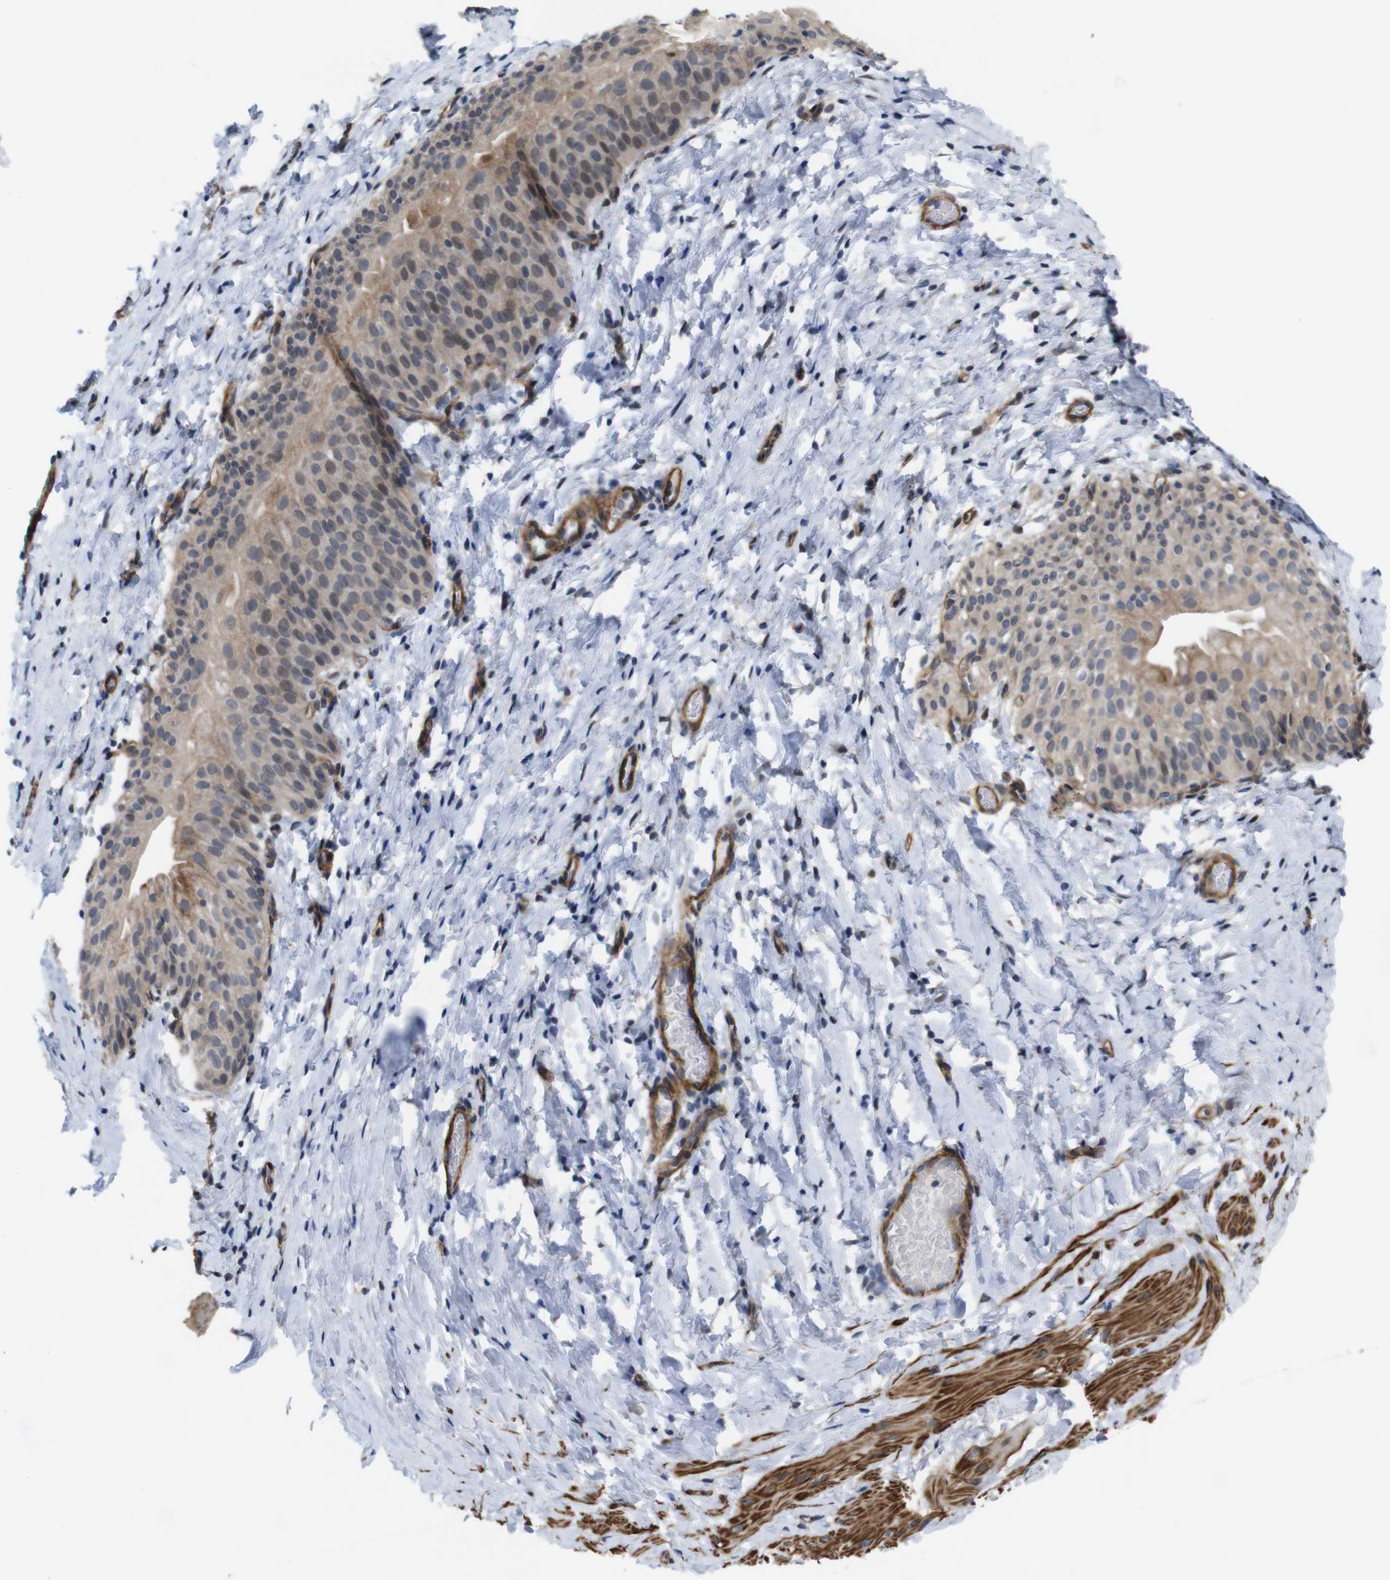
{"staining": {"intensity": "strong", "quantity": ">75%", "location": "cytoplasmic/membranous"}, "tissue": "smooth muscle", "cell_type": "Smooth muscle cells", "image_type": "normal", "snomed": [{"axis": "morphology", "description": "Normal tissue, NOS"}, {"axis": "topography", "description": "Smooth muscle"}], "caption": "Immunohistochemistry (IHC) (DAB (3,3'-diaminobenzidine)) staining of normal smooth muscle demonstrates strong cytoplasmic/membranous protein positivity in about >75% of smooth muscle cells.", "gene": "GGT7", "patient": {"sex": "male", "age": 16}}